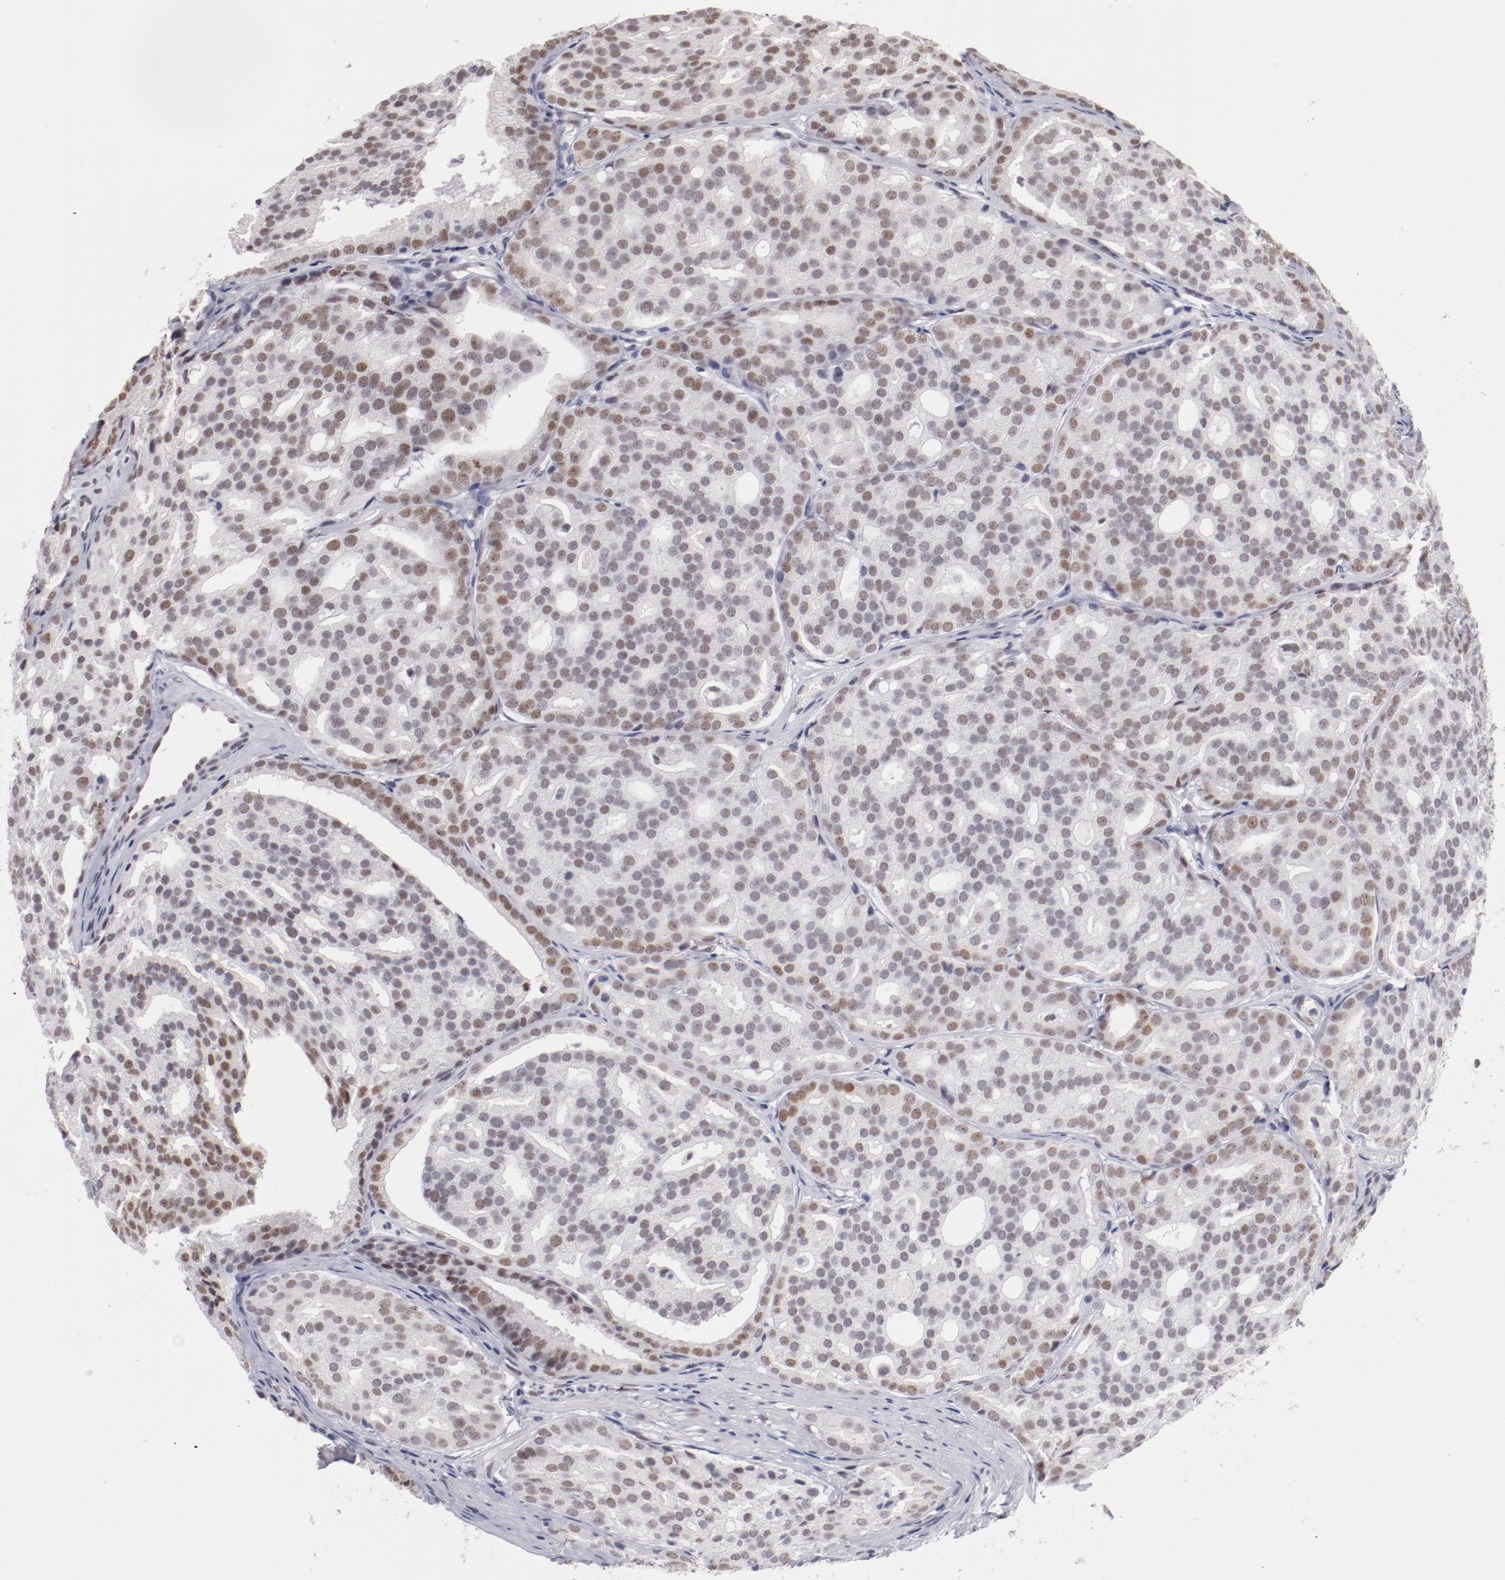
{"staining": {"intensity": "weak", "quantity": "25%-75%", "location": "nuclear"}, "tissue": "prostate cancer", "cell_type": "Tumor cells", "image_type": "cancer", "snomed": [{"axis": "morphology", "description": "Adenocarcinoma, High grade"}, {"axis": "topography", "description": "Prostate"}], "caption": "High-grade adenocarcinoma (prostate) stained with a protein marker exhibits weak staining in tumor cells.", "gene": "TFAP4", "patient": {"sex": "male", "age": 64}}